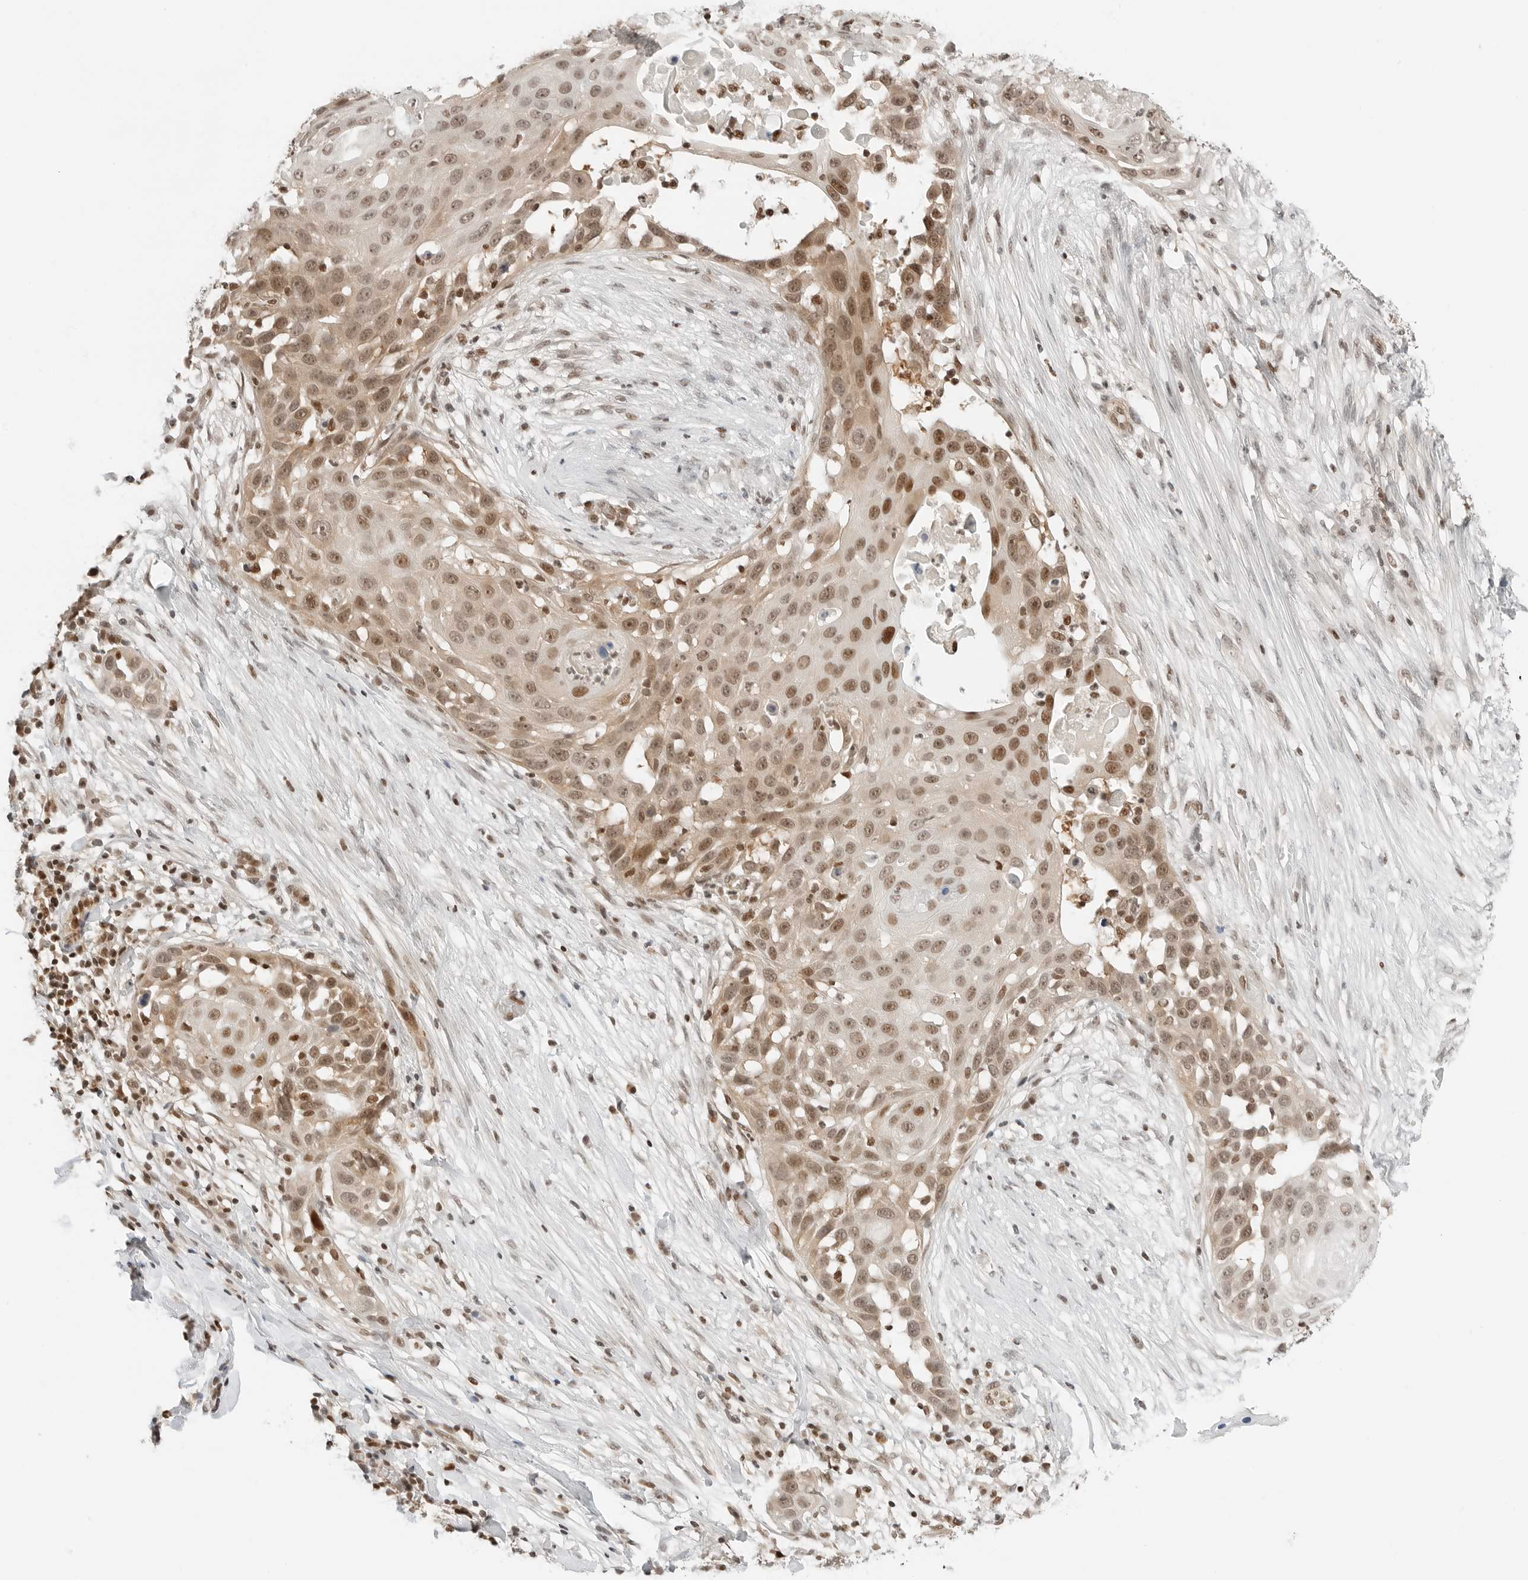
{"staining": {"intensity": "moderate", "quantity": ">75%", "location": "nuclear"}, "tissue": "skin cancer", "cell_type": "Tumor cells", "image_type": "cancer", "snomed": [{"axis": "morphology", "description": "Squamous cell carcinoma, NOS"}, {"axis": "topography", "description": "Skin"}], "caption": "Skin cancer stained with DAB (3,3'-diaminobenzidine) immunohistochemistry displays medium levels of moderate nuclear expression in about >75% of tumor cells.", "gene": "CRTC2", "patient": {"sex": "female", "age": 44}}